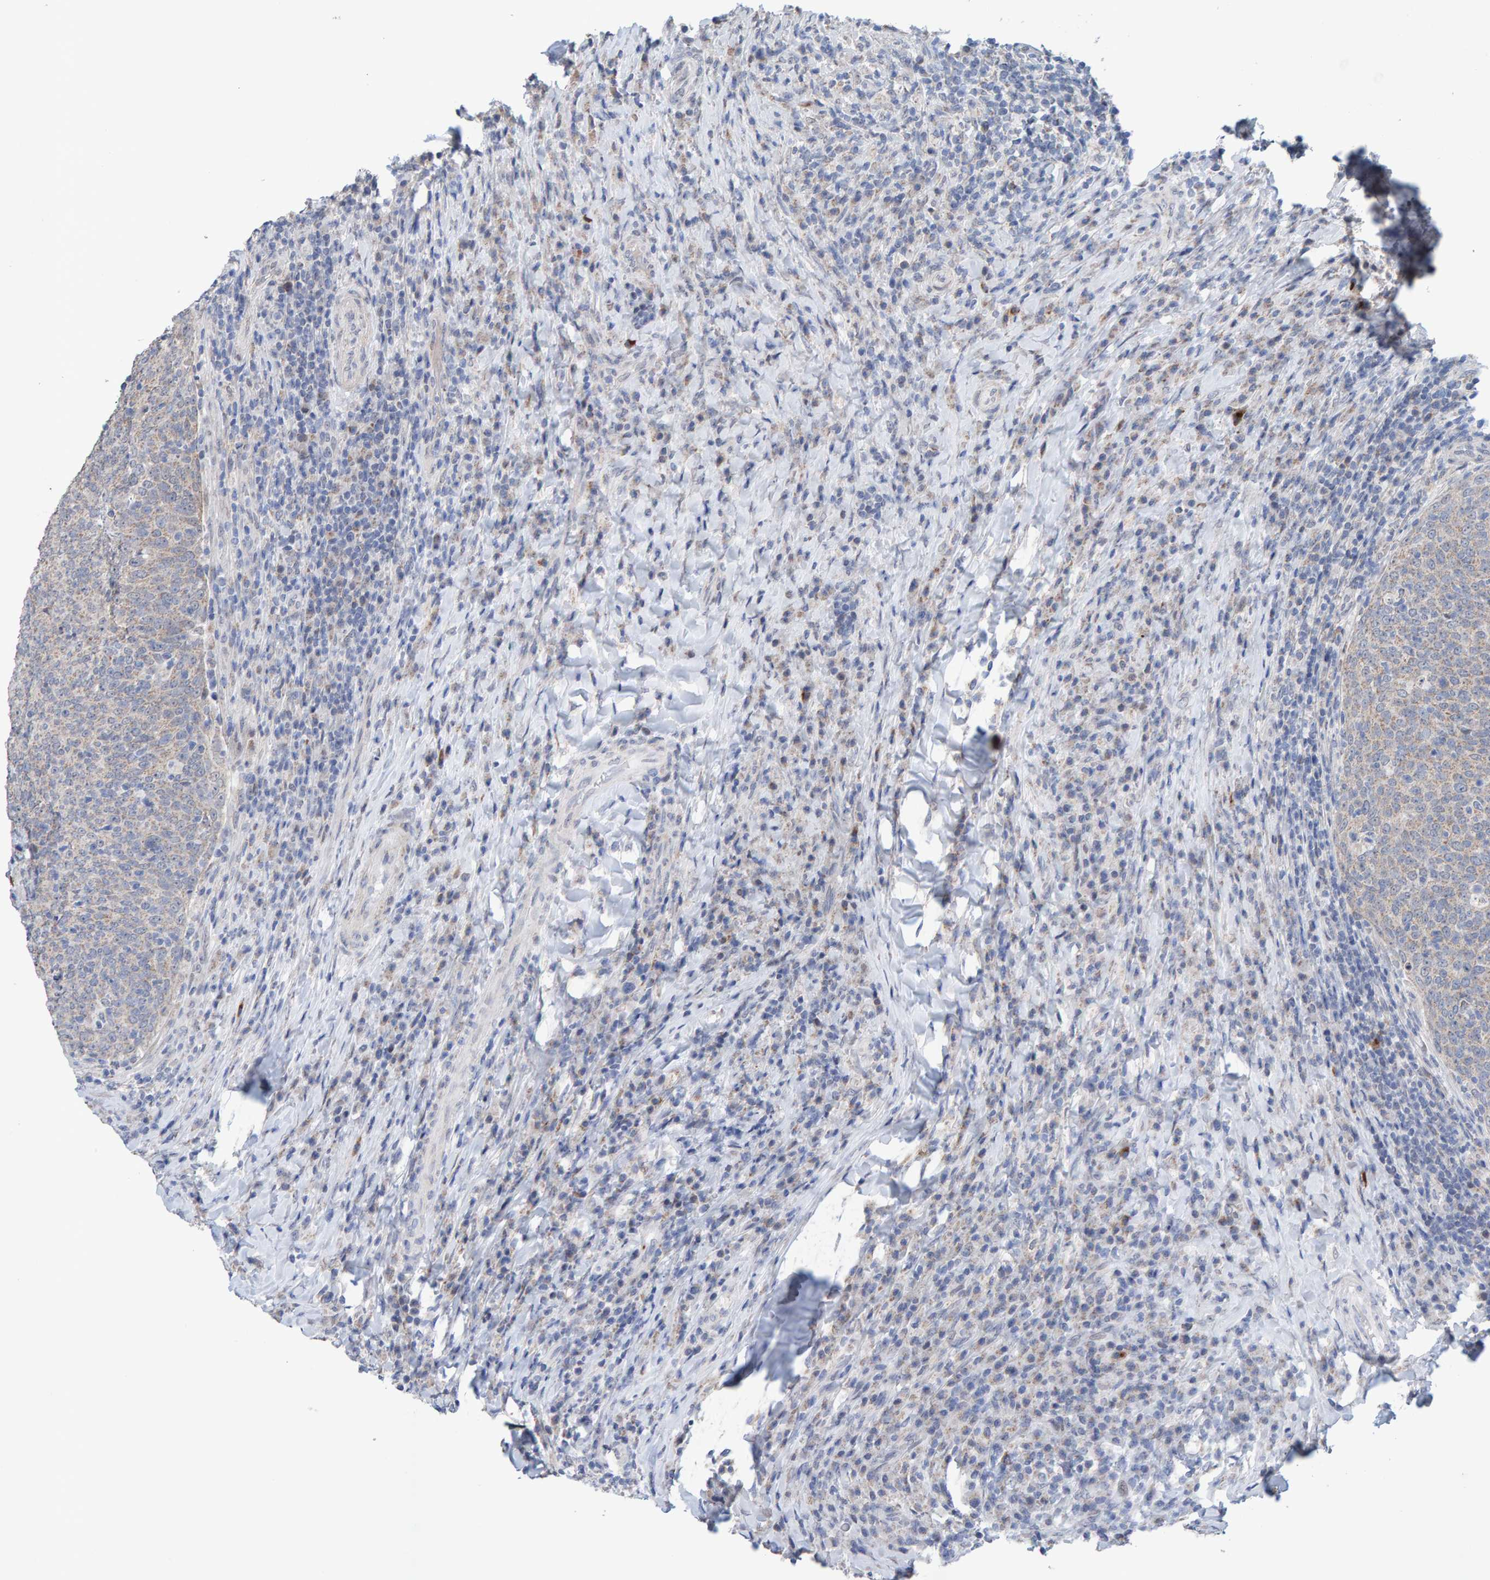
{"staining": {"intensity": "weak", "quantity": "<25%", "location": "cytoplasmic/membranous"}, "tissue": "head and neck cancer", "cell_type": "Tumor cells", "image_type": "cancer", "snomed": [{"axis": "morphology", "description": "Squamous cell carcinoma, NOS"}, {"axis": "morphology", "description": "Squamous cell carcinoma, metastatic, NOS"}, {"axis": "topography", "description": "Lymph node"}, {"axis": "topography", "description": "Head-Neck"}], "caption": "The histopathology image exhibits no staining of tumor cells in head and neck squamous cell carcinoma. The staining was performed using DAB to visualize the protein expression in brown, while the nuclei were stained in blue with hematoxylin (Magnification: 20x).", "gene": "USP43", "patient": {"sex": "male", "age": 62}}